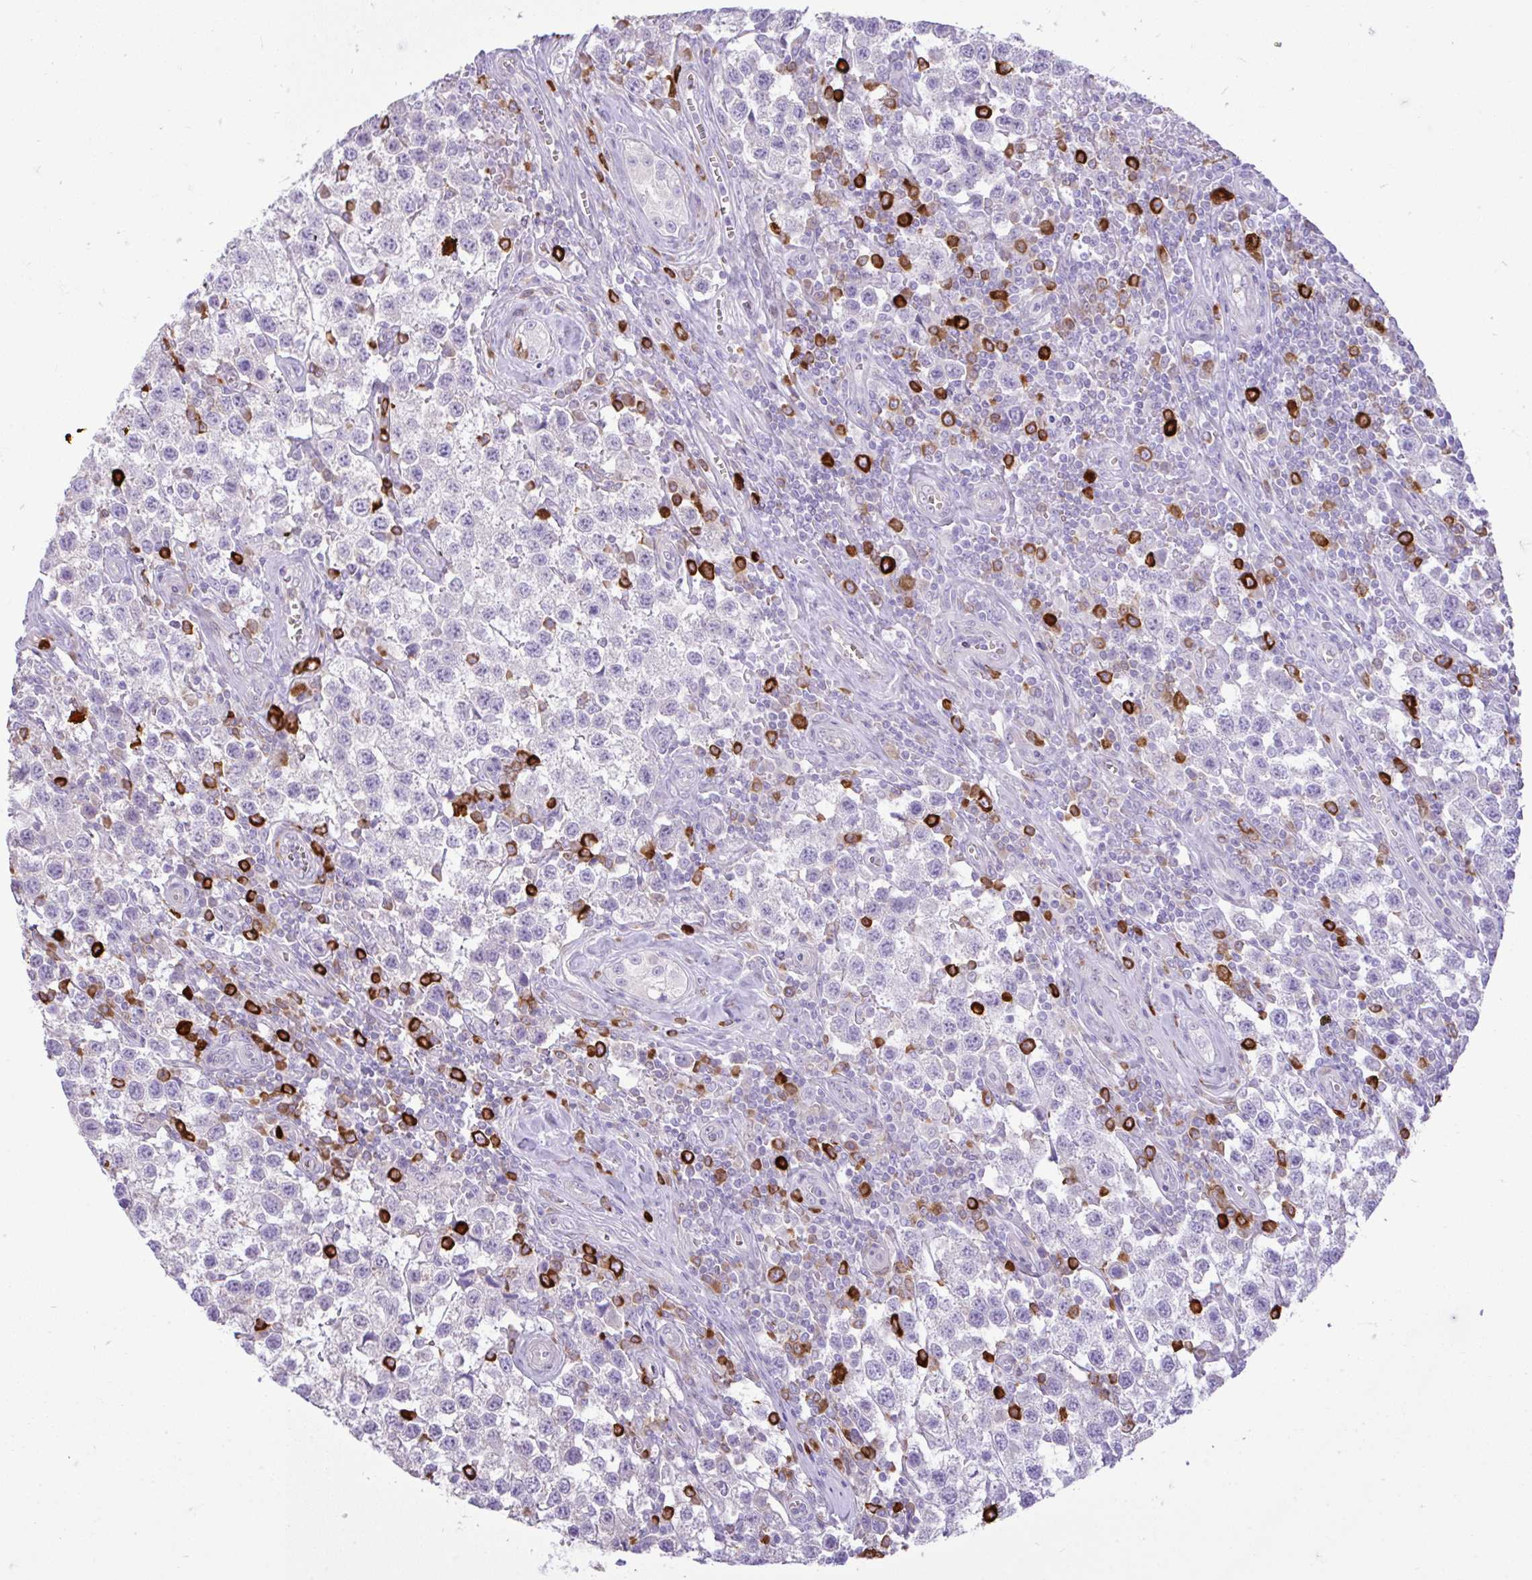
{"staining": {"intensity": "negative", "quantity": "none", "location": "none"}, "tissue": "testis cancer", "cell_type": "Tumor cells", "image_type": "cancer", "snomed": [{"axis": "morphology", "description": "Seminoma, NOS"}, {"axis": "topography", "description": "Testis"}], "caption": "There is no significant staining in tumor cells of seminoma (testis).", "gene": "EEF1A2", "patient": {"sex": "male", "age": 34}}